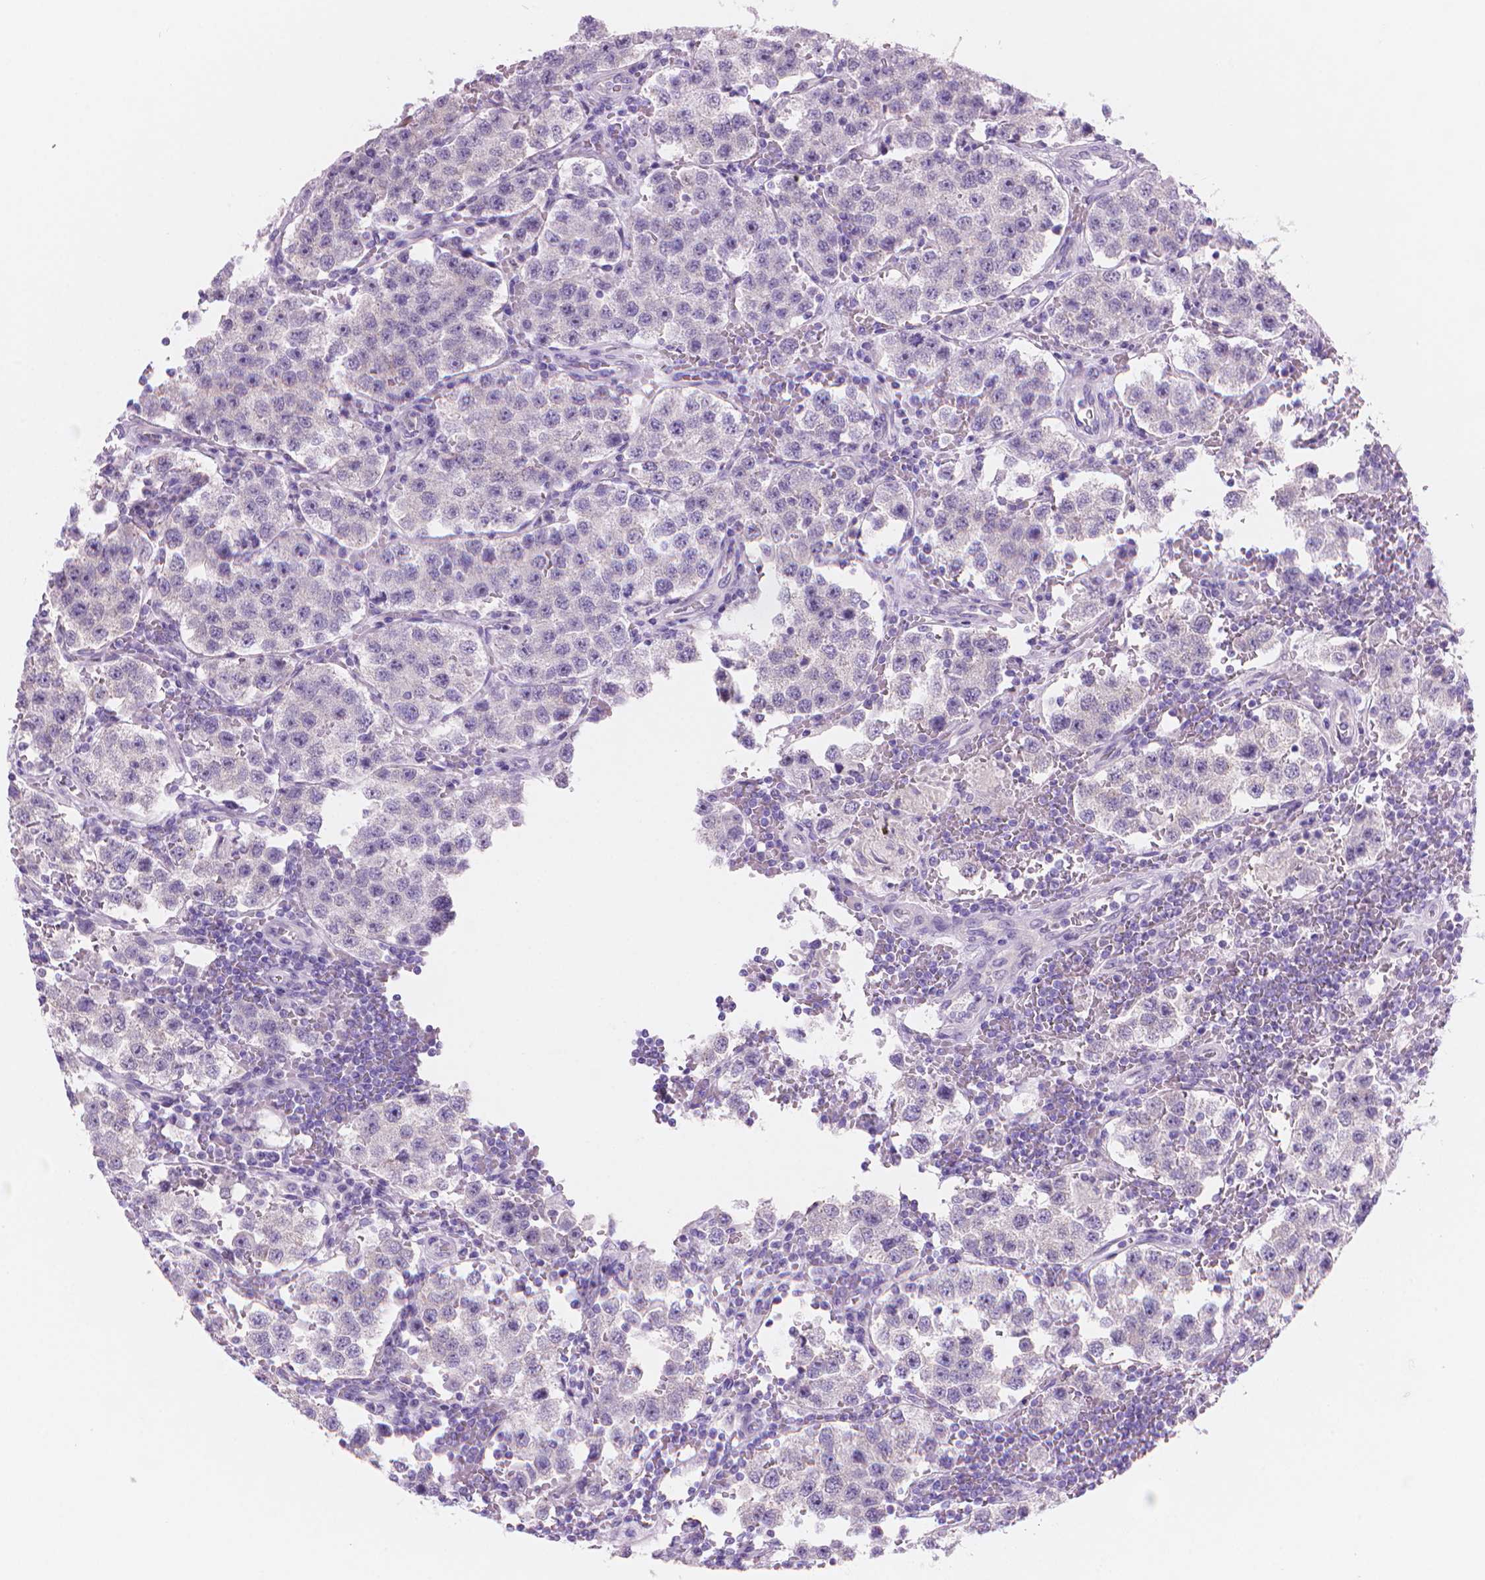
{"staining": {"intensity": "negative", "quantity": "none", "location": "none"}, "tissue": "testis cancer", "cell_type": "Tumor cells", "image_type": "cancer", "snomed": [{"axis": "morphology", "description": "Seminoma, NOS"}, {"axis": "topography", "description": "Testis"}], "caption": "Immunohistochemistry (IHC) of seminoma (testis) shows no expression in tumor cells.", "gene": "ENSG00000187186", "patient": {"sex": "male", "age": 37}}